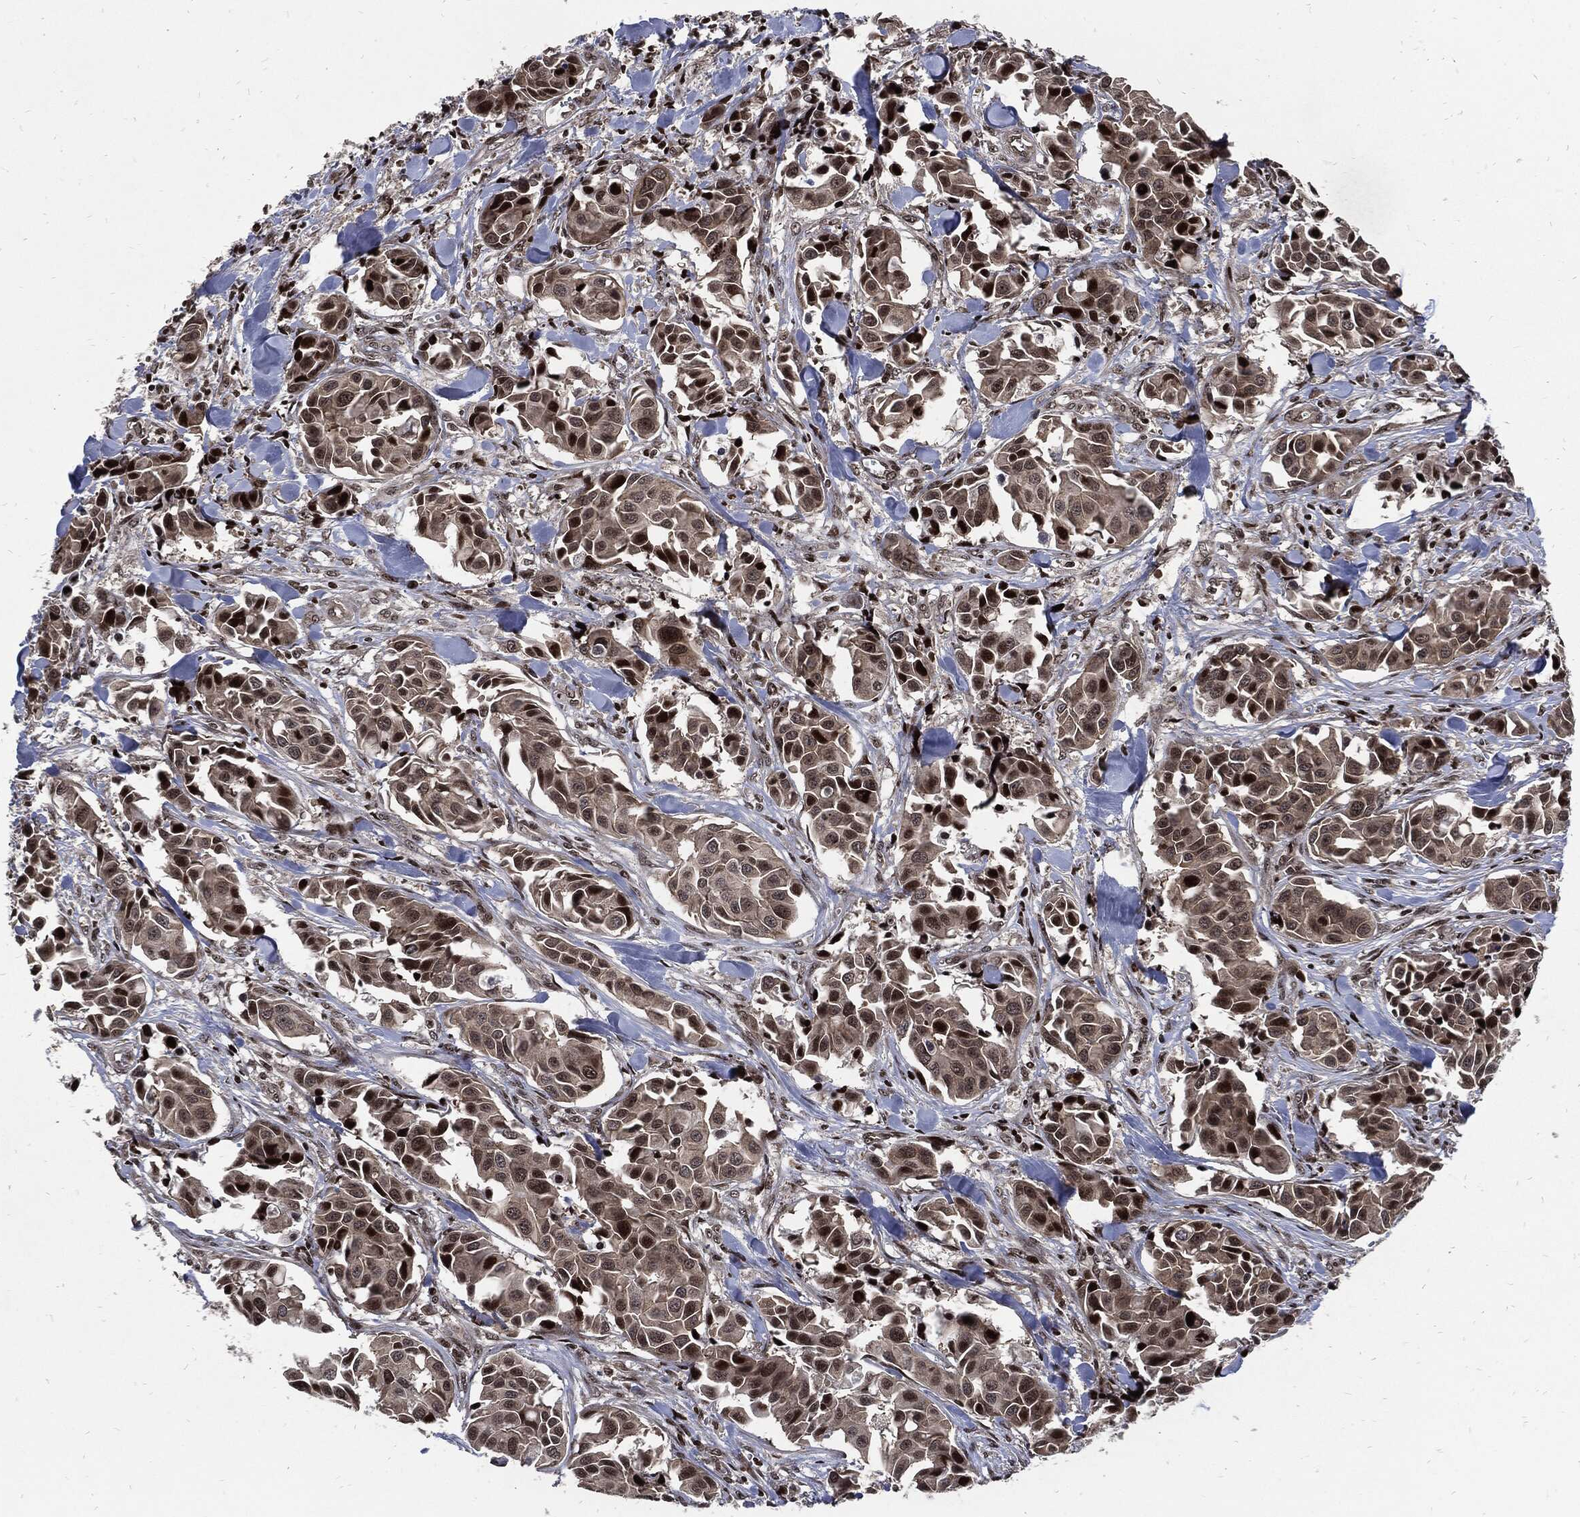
{"staining": {"intensity": "strong", "quantity": "25%-75%", "location": "nuclear"}, "tissue": "head and neck cancer", "cell_type": "Tumor cells", "image_type": "cancer", "snomed": [{"axis": "morphology", "description": "Adenocarcinoma, NOS"}, {"axis": "topography", "description": "Head-Neck"}], "caption": "The micrograph exhibits immunohistochemical staining of head and neck cancer (adenocarcinoma). There is strong nuclear expression is appreciated in about 25%-75% of tumor cells.", "gene": "ZNF775", "patient": {"sex": "male", "age": 76}}